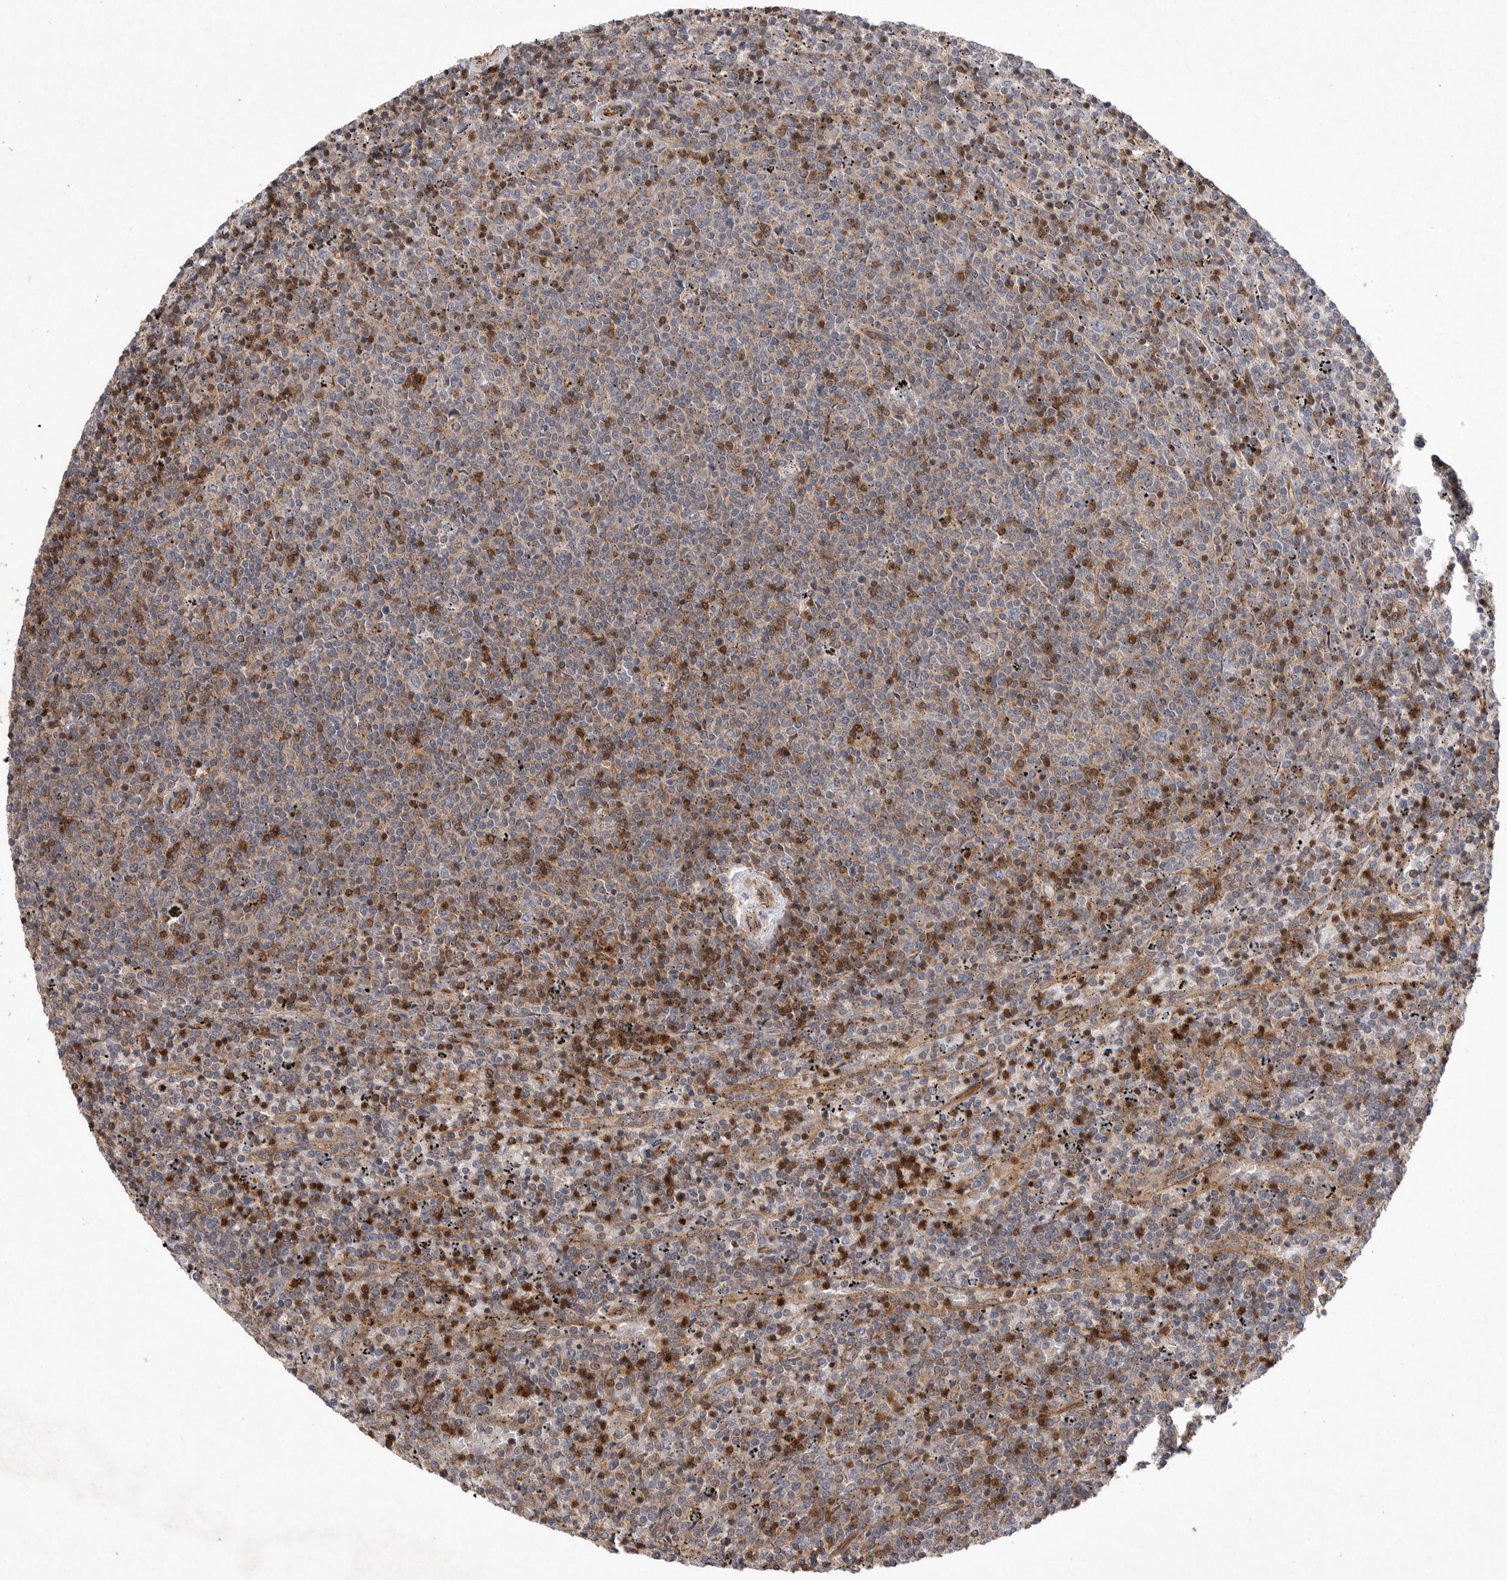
{"staining": {"intensity": "weak", "quantity": "<25%", "location": "cytoplasmic/membranous"}, "tissue": "lymphoma", "cell_type": "Tumor cells", "image_type": "cancer", "snomed": [{"axis": "morphology", "description": "Malignant lymphoma, non-Hodgkin's type, Low grade"}, {"axis": "topography", "description": "Spleen"}], "caption": "An immunohistochemistry (IHC) photomicrograph of malignant lymphoma, non-Hodgkin's type (low-grade) is shown. There is no staining in tumor cells of malignant lymphoma, non-Hodgkin's type (low-grade).", "gene": "PRKCH", "patient": {"sex": "female", "age": 50}}